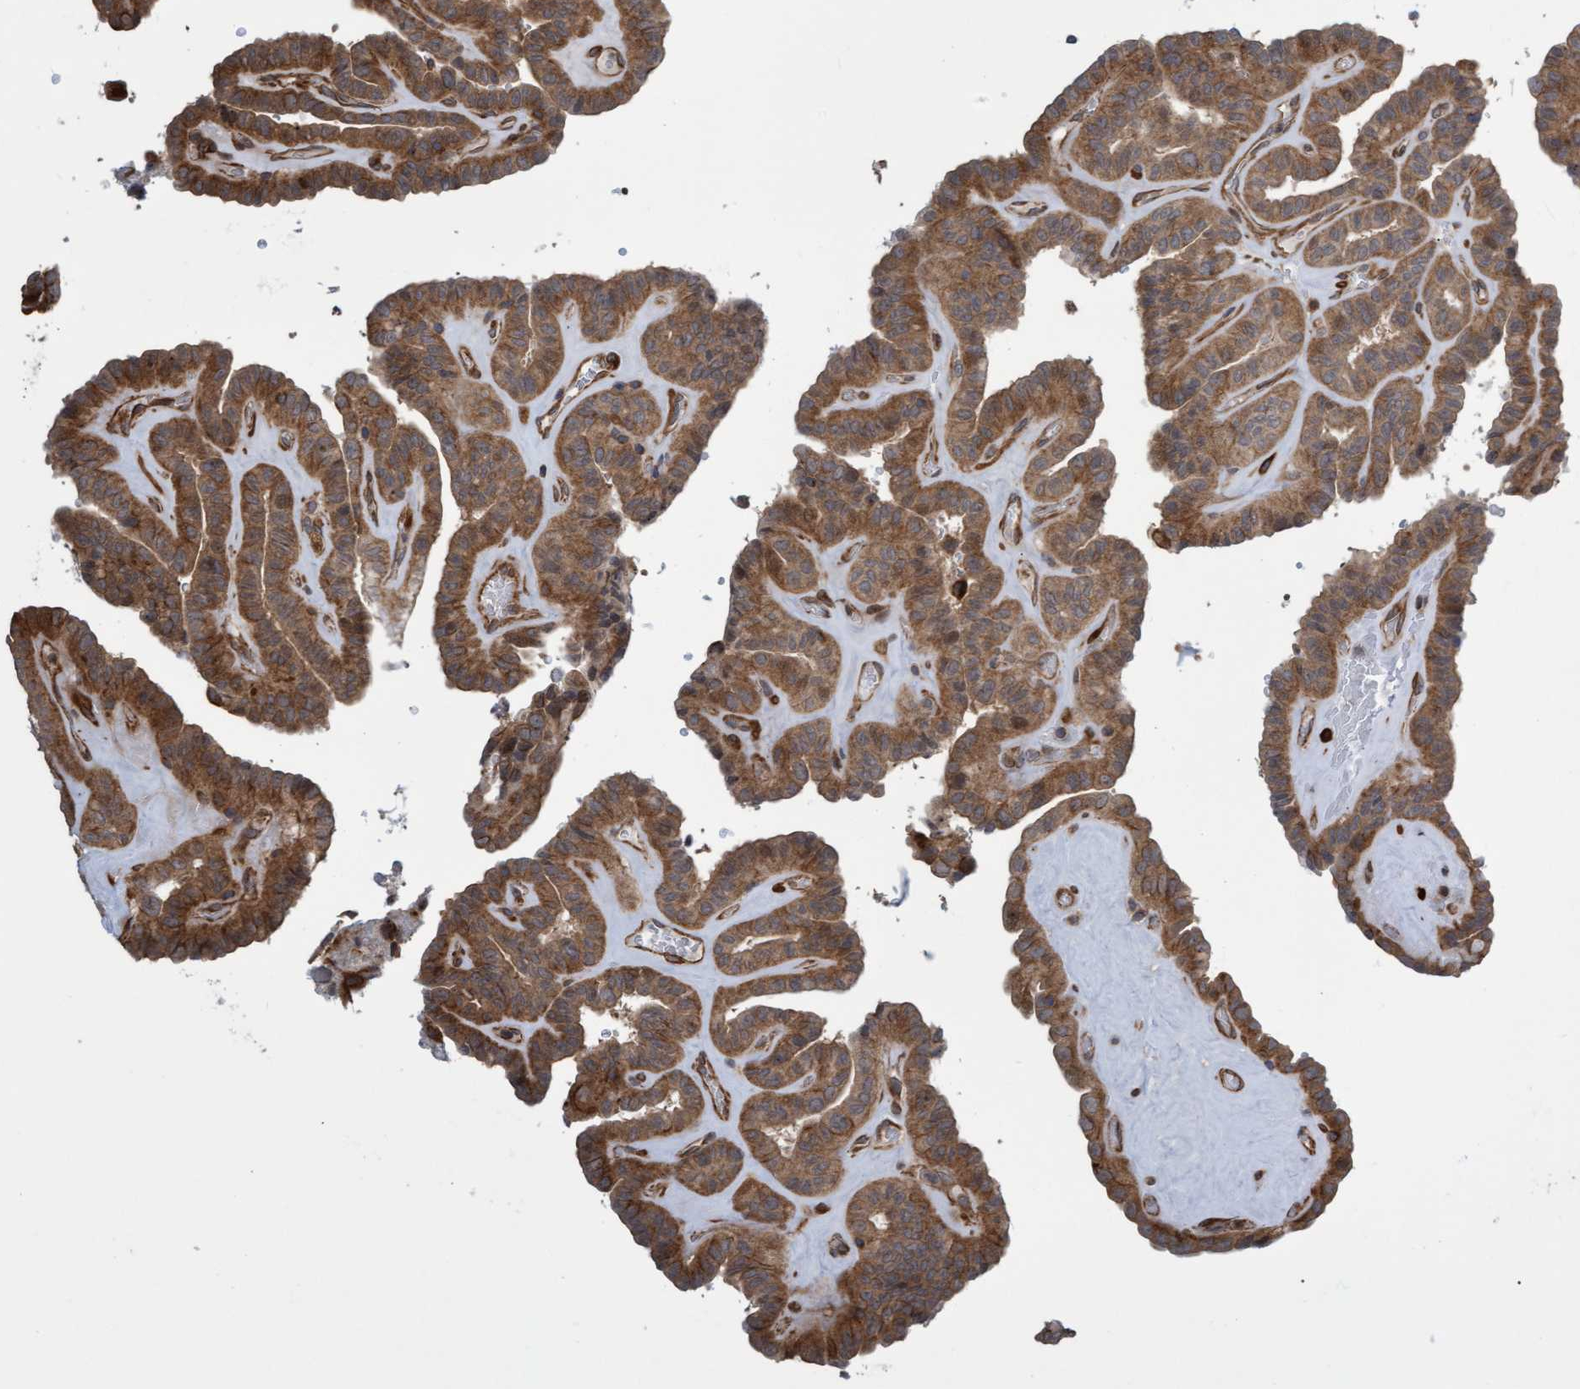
{"staining": {"intensity": "moderate", "quantity": ">75%", "location": "cytoplasmic/membranous"}, "tissue": "thyroid cancer", "cell_type": "Tumor cells", "image_type": "cancer", "snomed": [{"axis": "morphology", "description": "Papillary adenocarcinoma, NOS"}, {"axis": "topography", "description": "Thyroid gland"}], "caption": "Immunohistochemistry (IHC) of papillary adenocarcinoma (thyroid) demonstrates medium levels of moderate cytoplasmic/membranous staining in about >75% of tumor cells. (DAB = brown stain, brightfield microscopy at high magnification).", "gene": "TNFRSF10B", "patient": {"sex": "male", "age": 77}}